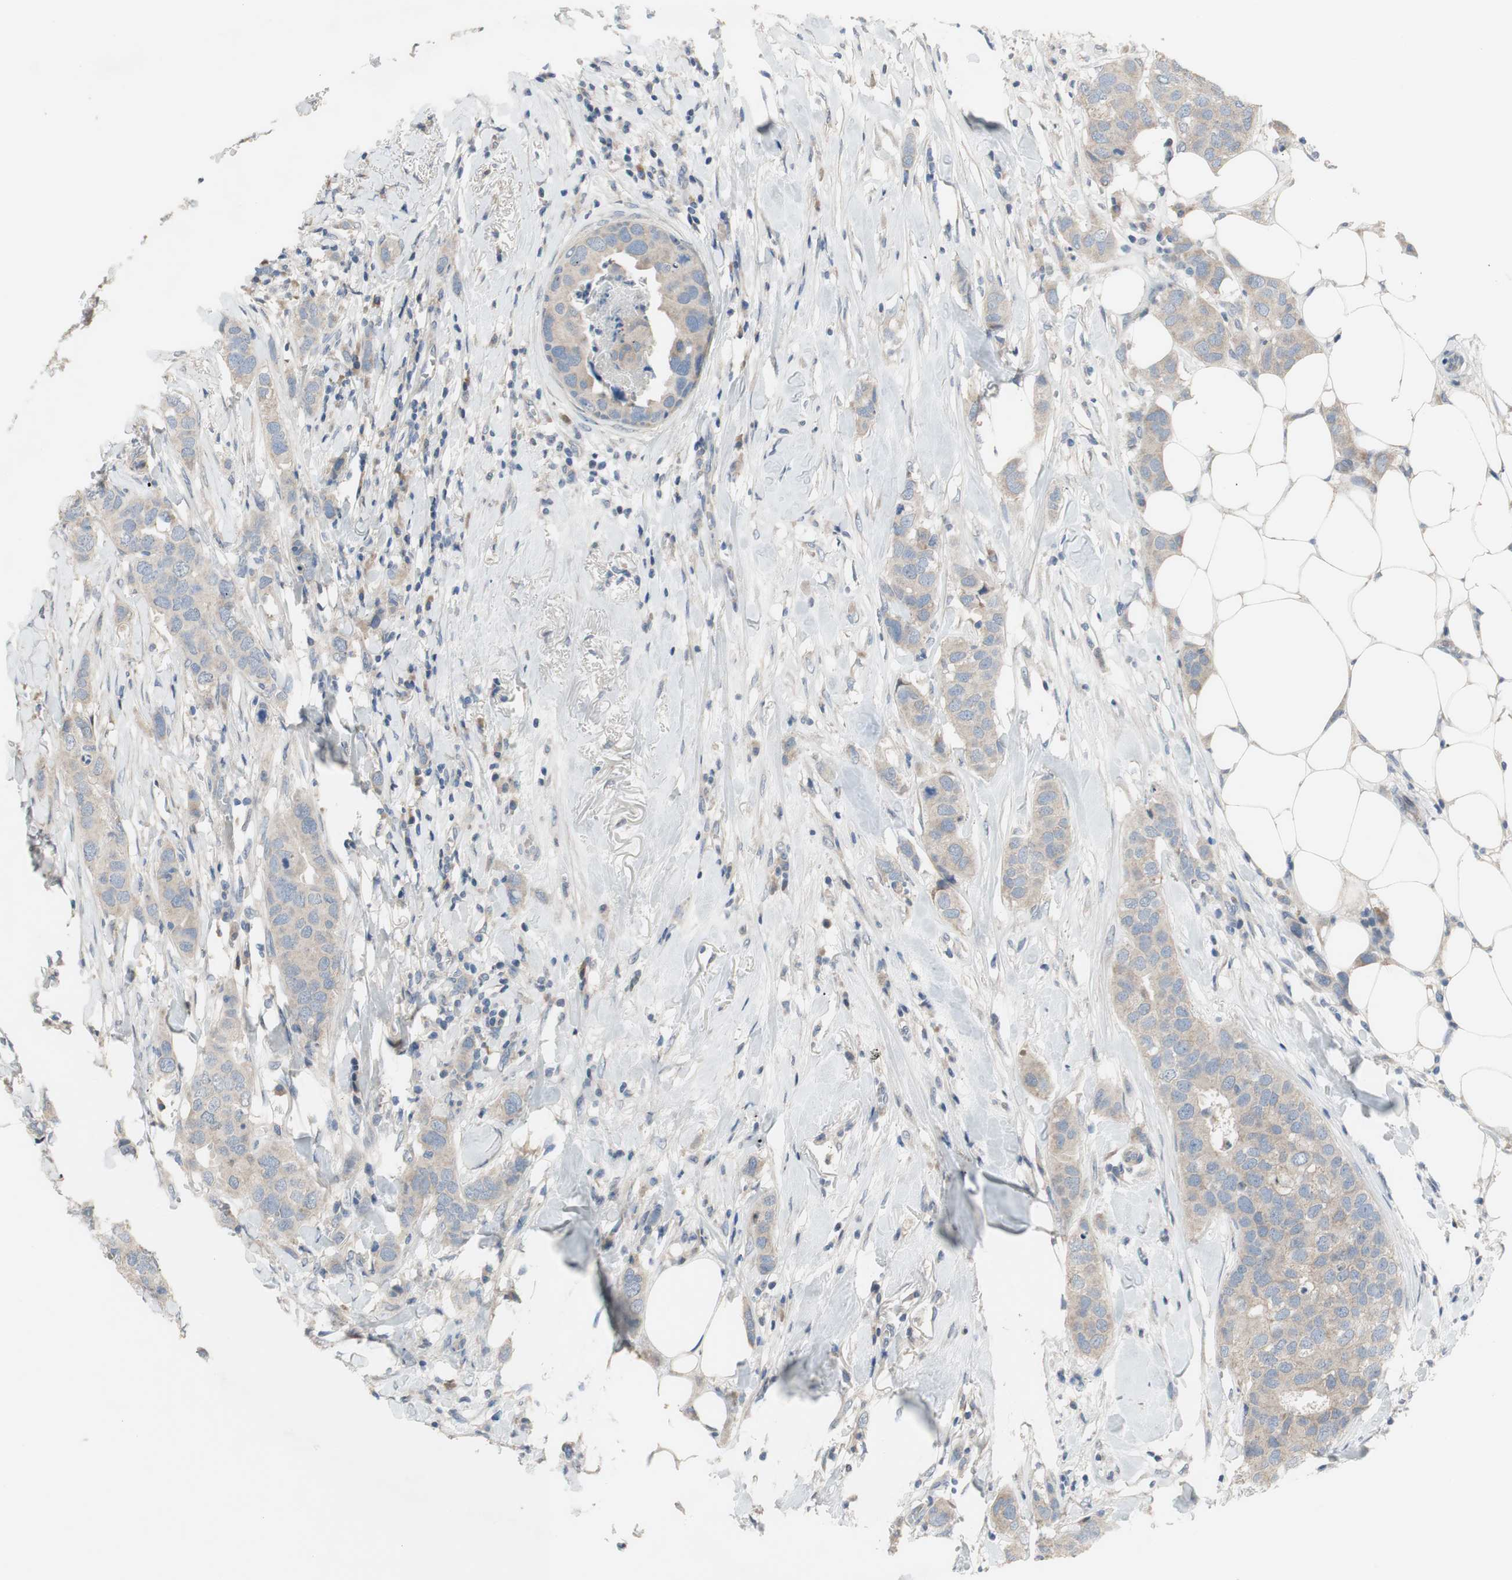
{"staining": {"intensity": "negative", "quantity": "none", "location": "none"}, "tissue": "breast cancer", "cell_type": "Tumor cells", "image_type": "cancer", "snomed": [{"axis": "morphology", "description": "Duct carcinoma"}, {"axis": "topography", "description": "Breast"}], "caption": "The immunohistochemistry micrograph has no significant staining in tumor cells of breast cancer (intraductal carcinoma) tissue. (DAB (3,3'-diaminobenzidine) immunohistochemistry (IHC) with hematoxylin counter stain).", "gene": "TACR3", "patient": {"sex": "female", "age": 50}}